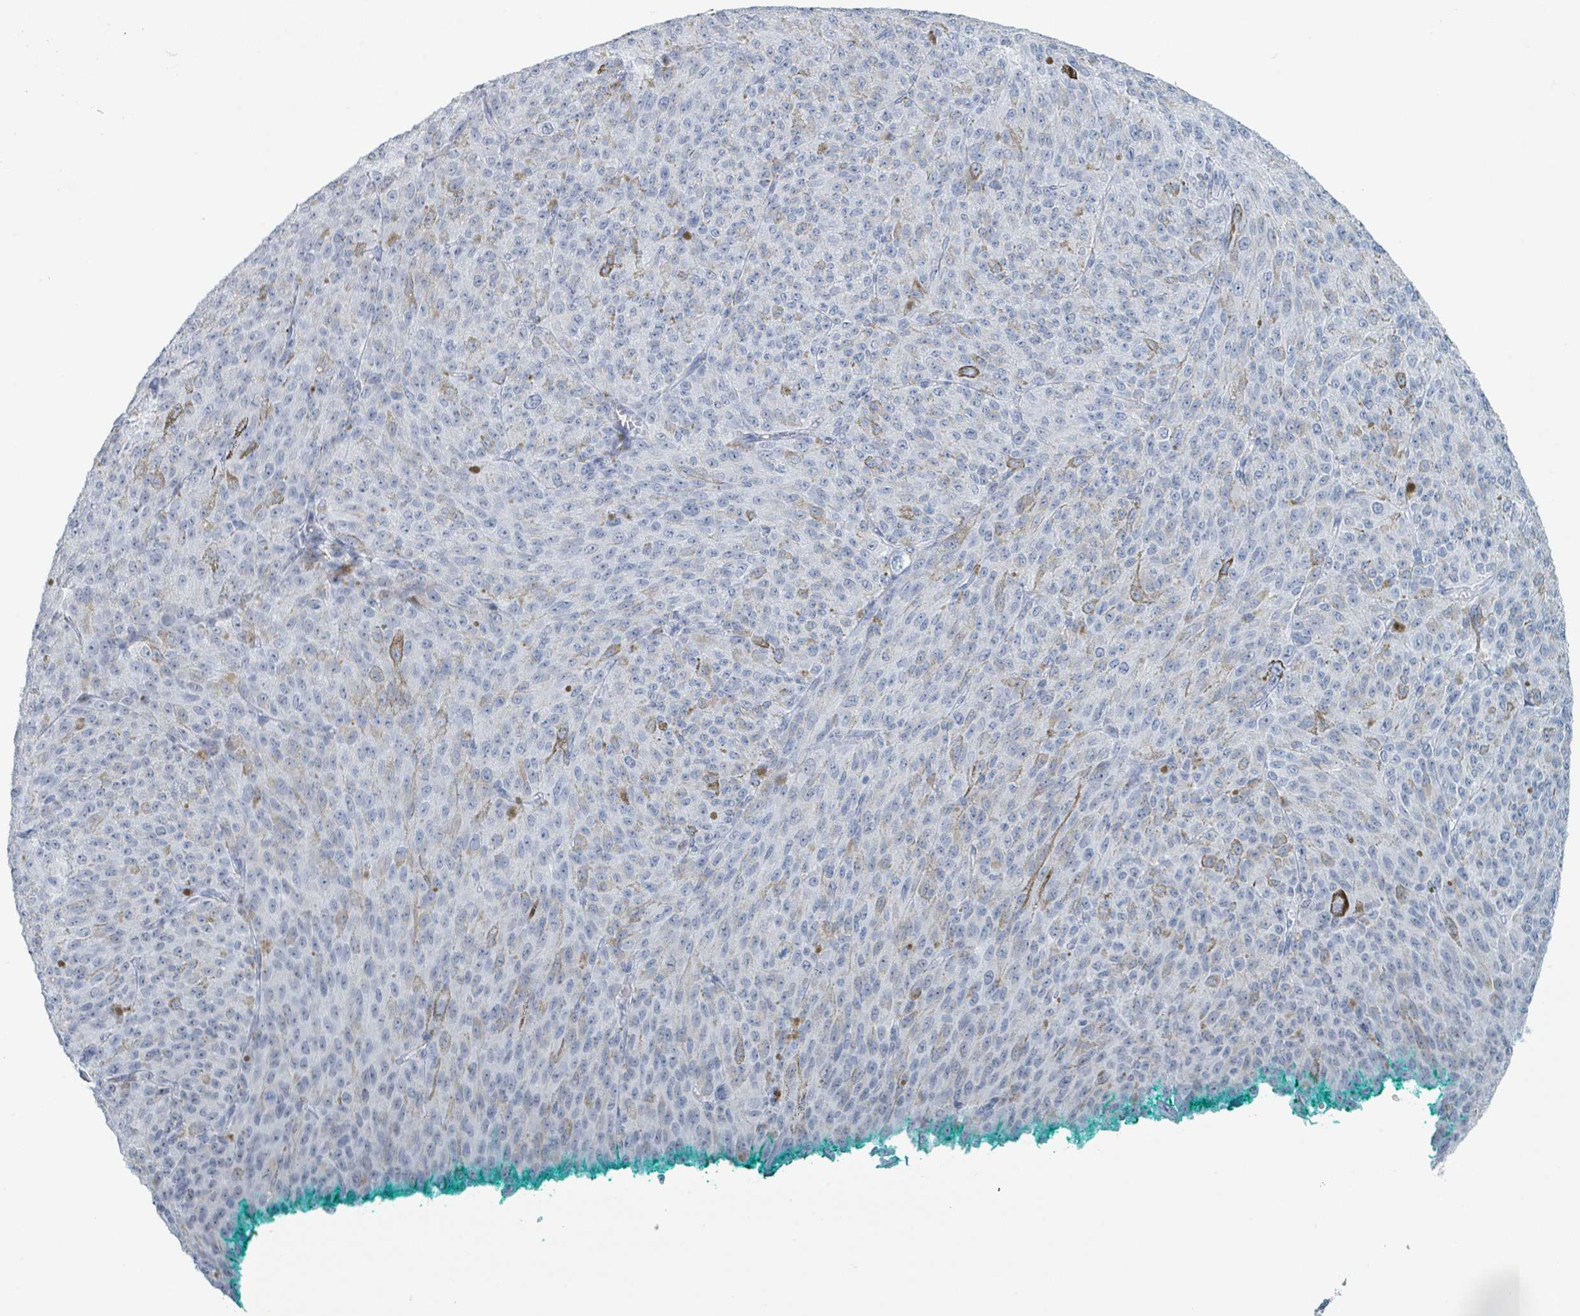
{"staining": {"intensity": "weak", "quantity": "<25%", "location": "cytoplasmic/membranous"}, "tissue": "melanoma", "cell_type": "Tumor cells", "image_type": "cancer", "snomed": [{"axis": "morphology", "description": "Malignant melanoma, NOS"}, {"axis": "topography", "description": "Skin"}], "caption": "An immunohistochemistry histopathology image of melanoma is shown. There is no staining in tumor cells of melanoma.", "gene": "GPR15LG", "patient": {"sex": "female", "age": 52}}